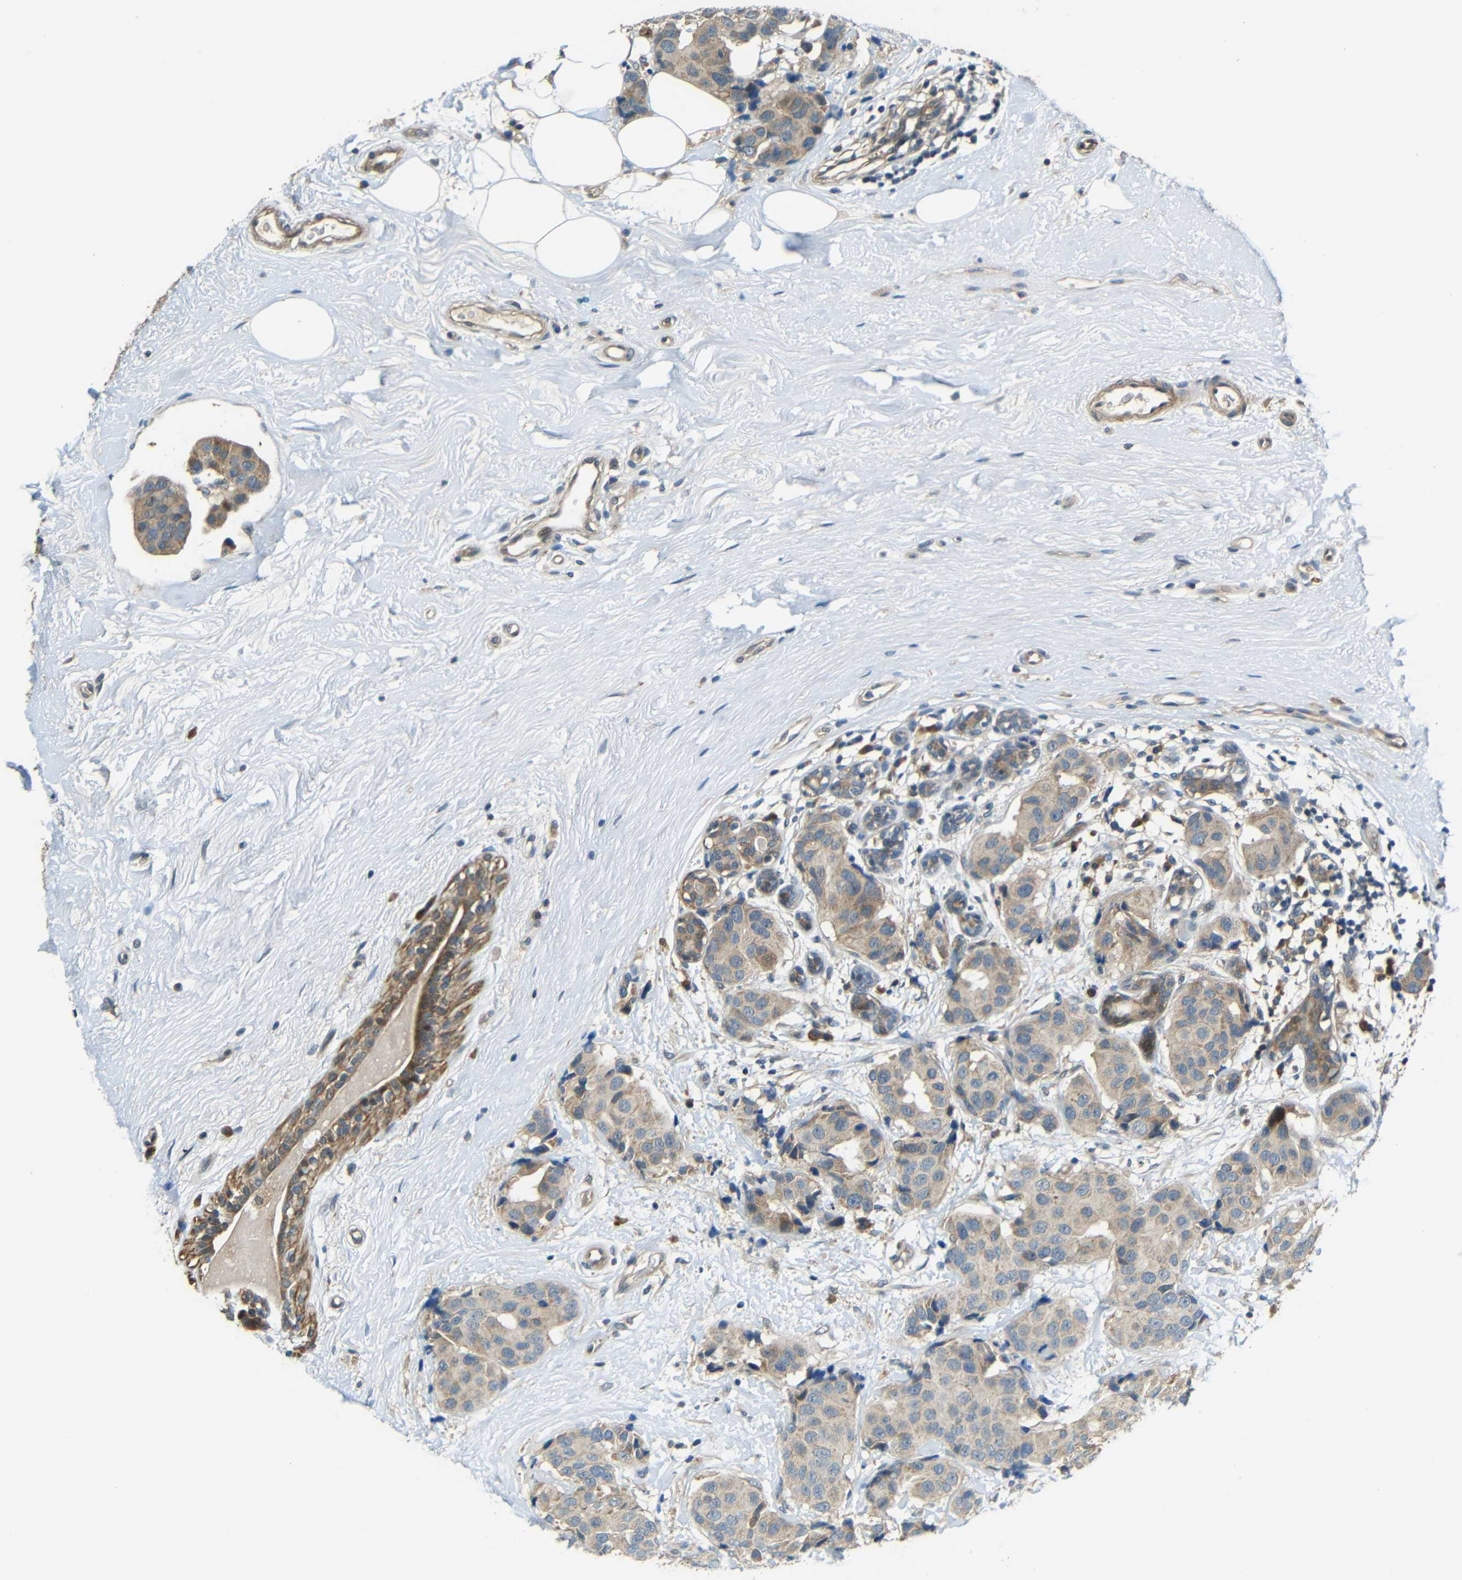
{"staining": {"intensity": "weak", "quantity": ">75%", "location": "cytoplasmic/membranous"}, "tissue": "breast cancer", "cell_type": "Tumor cells", "image_type": "cancer", "snomed": [{"axis": "morphology", "description": "Normal tissue, NOS"}, {"axis": "morphology", "description": "Duct carcinoma"}, {"axis": "topography", "description": "Breast"}], "caption": "Immunohistochemical staining of intraductal carcinoma (breast) demonstrates weak cytoplasmic/membranous protein staining in about >75% of tumor cells. (DAB = brown stain, brightfield microscopy at high magnification).", "gene": "FNDC3A", "patient": {"sex": "female", "age": 39}}